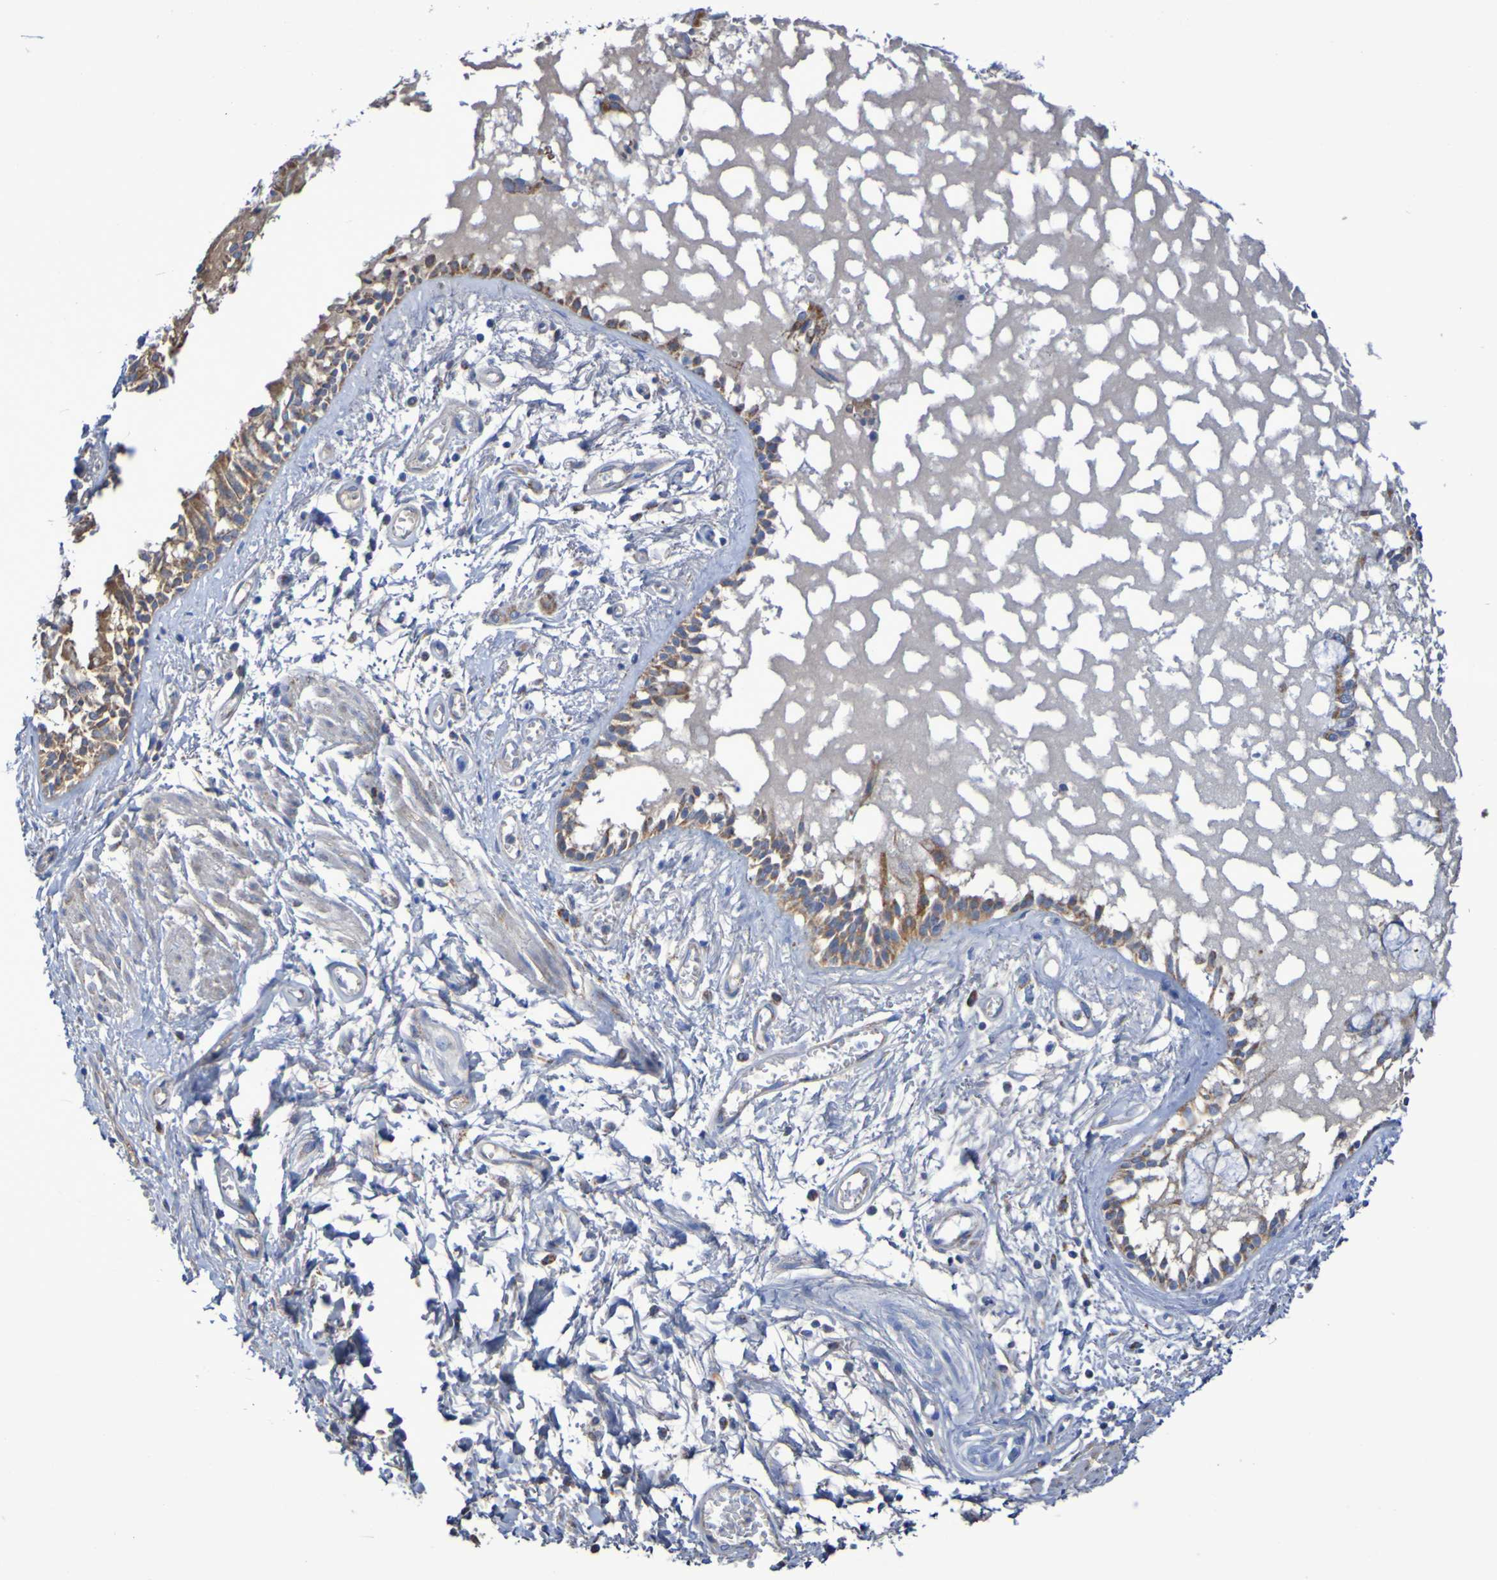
{"staining": {"intensity": "moderate", "quantity": ">75%", "location": "cytoplasmic/membranous"}, "tissue": "bronchus", "cell_type": "Respiratory epithelial cells", "image_type": "normal", "snomed": [{"axis": "morphology", "description": "Normal tissue, NOS"}, {"axis": "morphology", "description": "Inflammation, NOS"}, {"axis": "topography", "description": "Cartilage tissue"}, {"axis": "topography", "description": "Lung"}], "caption": "This micrograph reveals IHC staining of unremarkable human bronchus, with medium moderate cytoplasmic/membranous positivity in about >75% of respiratory epithelial cells.", "gene": "CNTN2", "patient": {"sex": "male", "age": 71}}